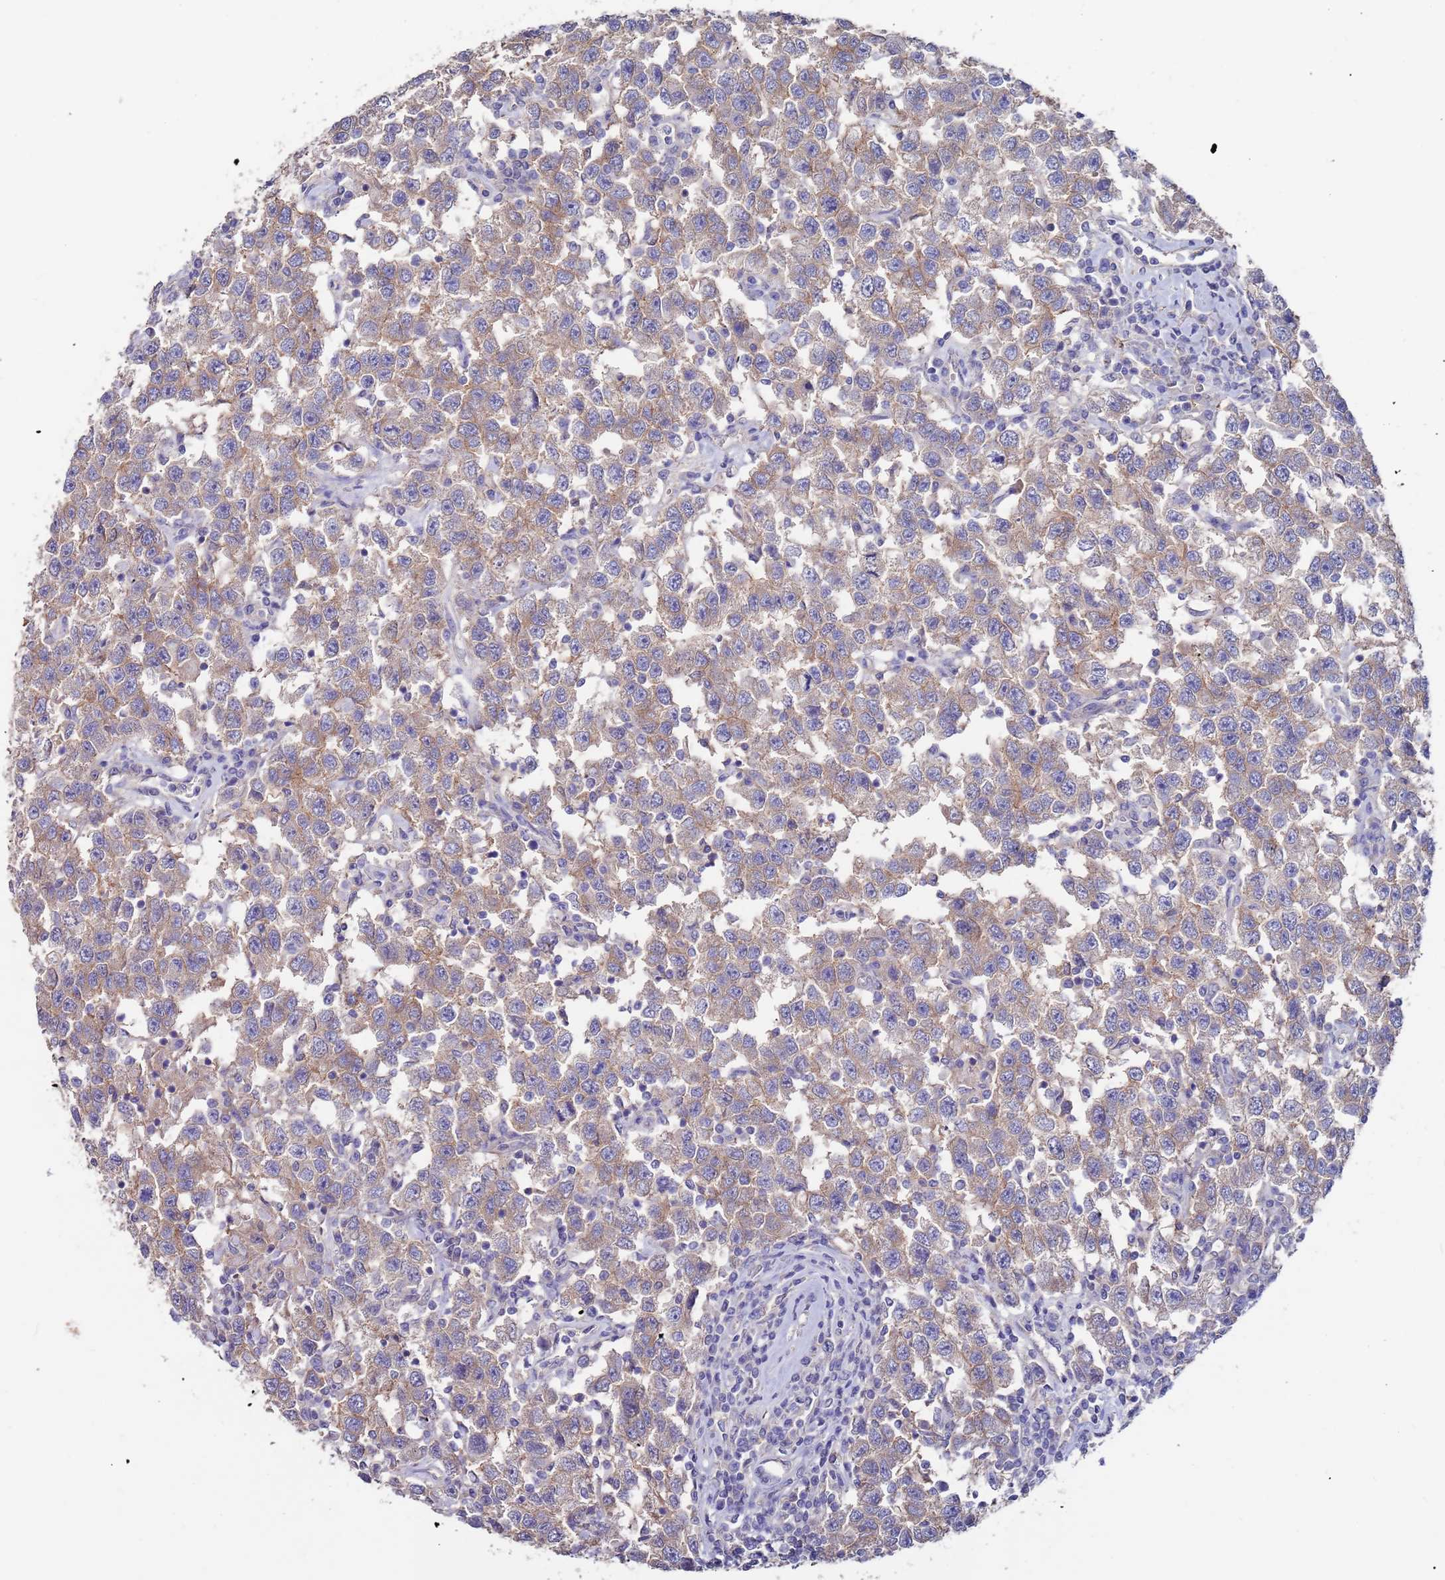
{"staining": {"intensity": "weak", "quantity": "25%-75%", "location": "cytoplasmic/membranous"}, "tissue": "testis cancer", "cell_type": "Tumor cells", "image_type": "cancer", "snomed": [{"axis": "morphology", "description": "Seminoma, NOS"}, {"axis": "topography", "description": "Testis"}], "caption": "Human testis cancer stained with a brown dye displays weak cytoplasmic/membranous positive expression in approximately 25%-75% of tumor cells.", "gene": "KRTCAP3", "patient": {"sex": "male", "age": 41}}